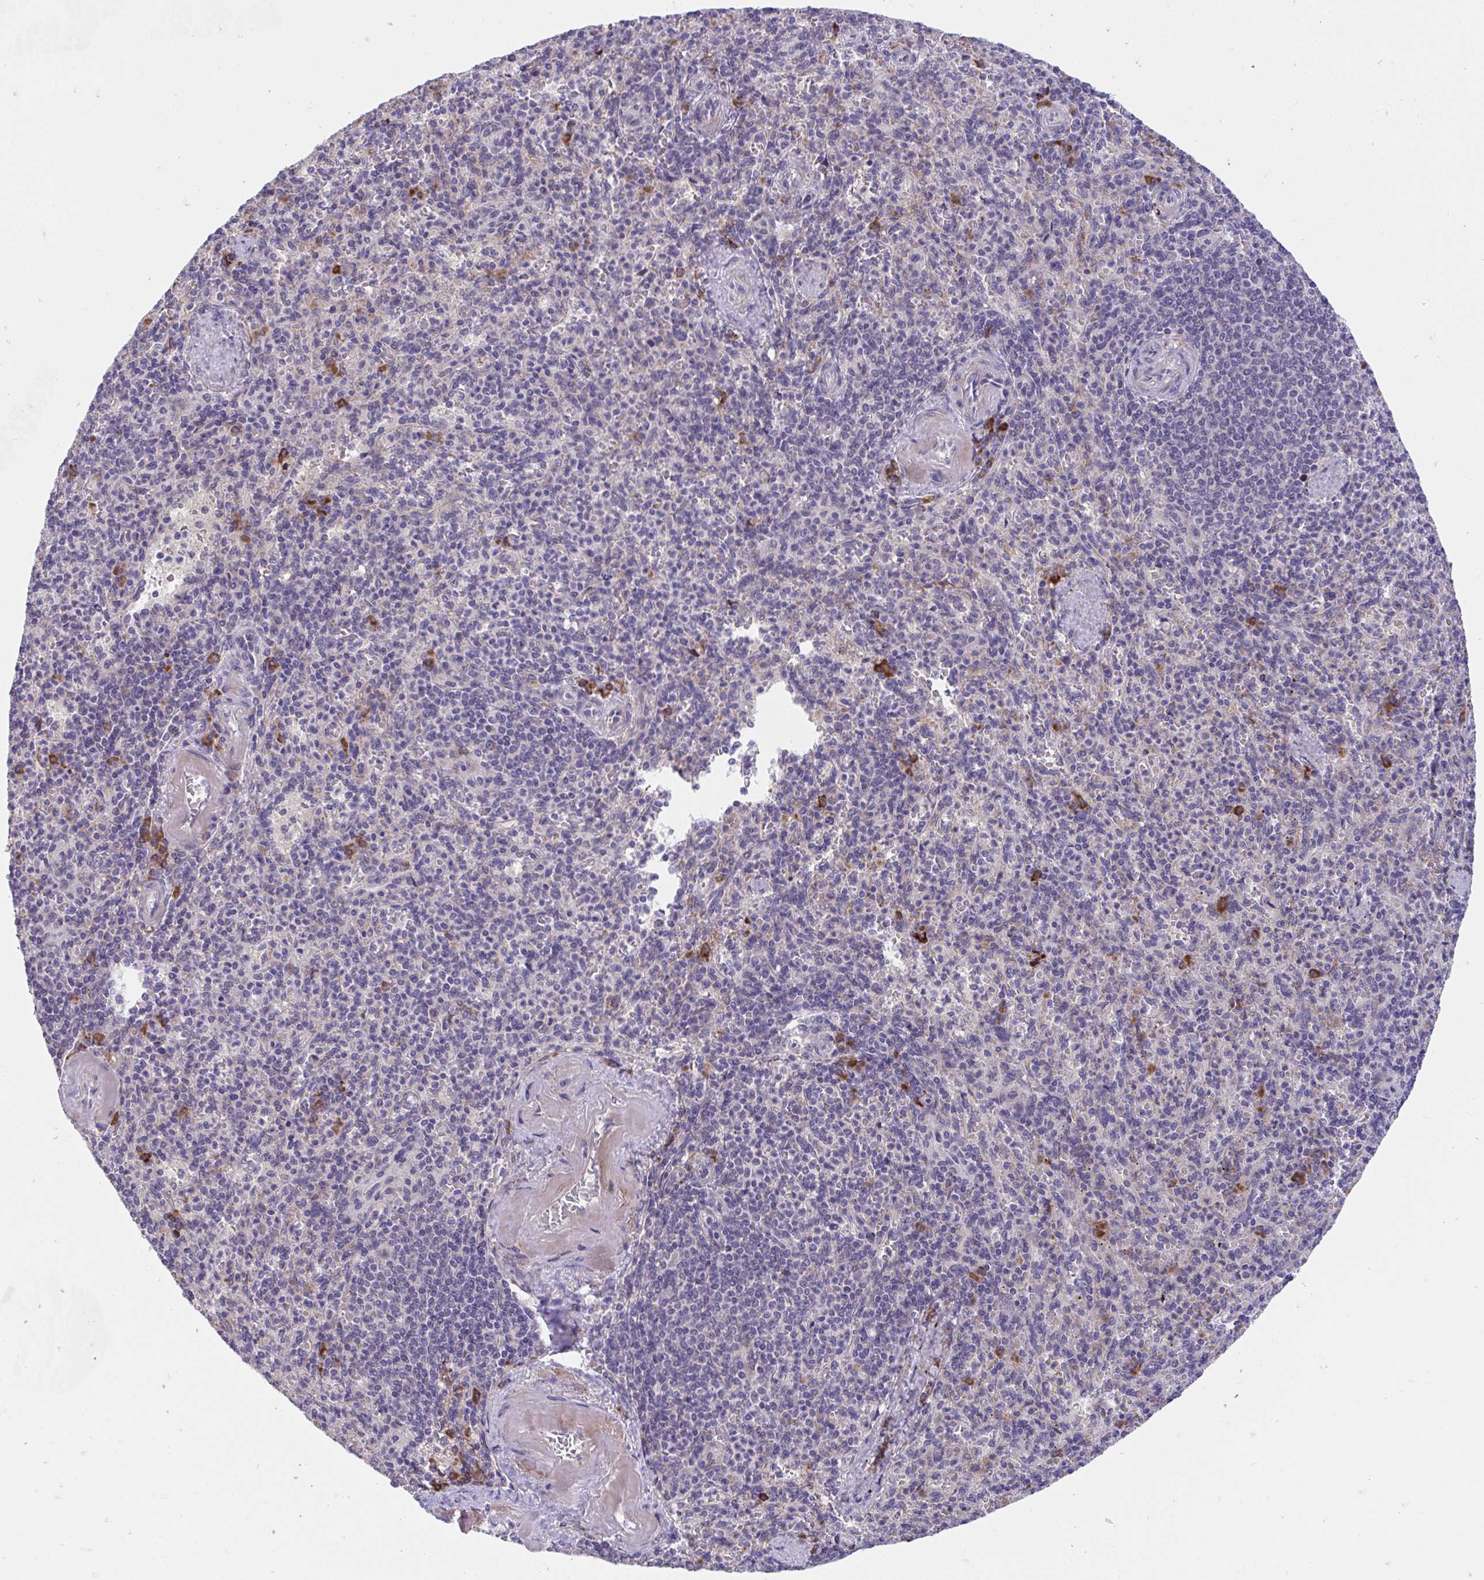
{"staining": {"intensity": "strong", "quantity": "<25%", "location": "cytoplasmic/membranous"}, "tissue": "spleen", "cell_type": "Cells in red pulp", "image_type": "normal", "snomed": [{"axis": "morphology", "description": "Normal tissue, NOS"}, {"axis": "topography", "description": "Spleen"}], "caption": "Protein expression analysis of unremarkable spleen shows strong cytoplasmic/membranous positivity in about <25% of cells in red pulp. The protein of interest is stained brown, and the nuclei are stained in blue (DAB (3,3'-diaminobenzidine) IHC with brightfield microscopy, high magnification).", "gene": "SUSD4", "patient": {"sex": "female", "age": 74}}